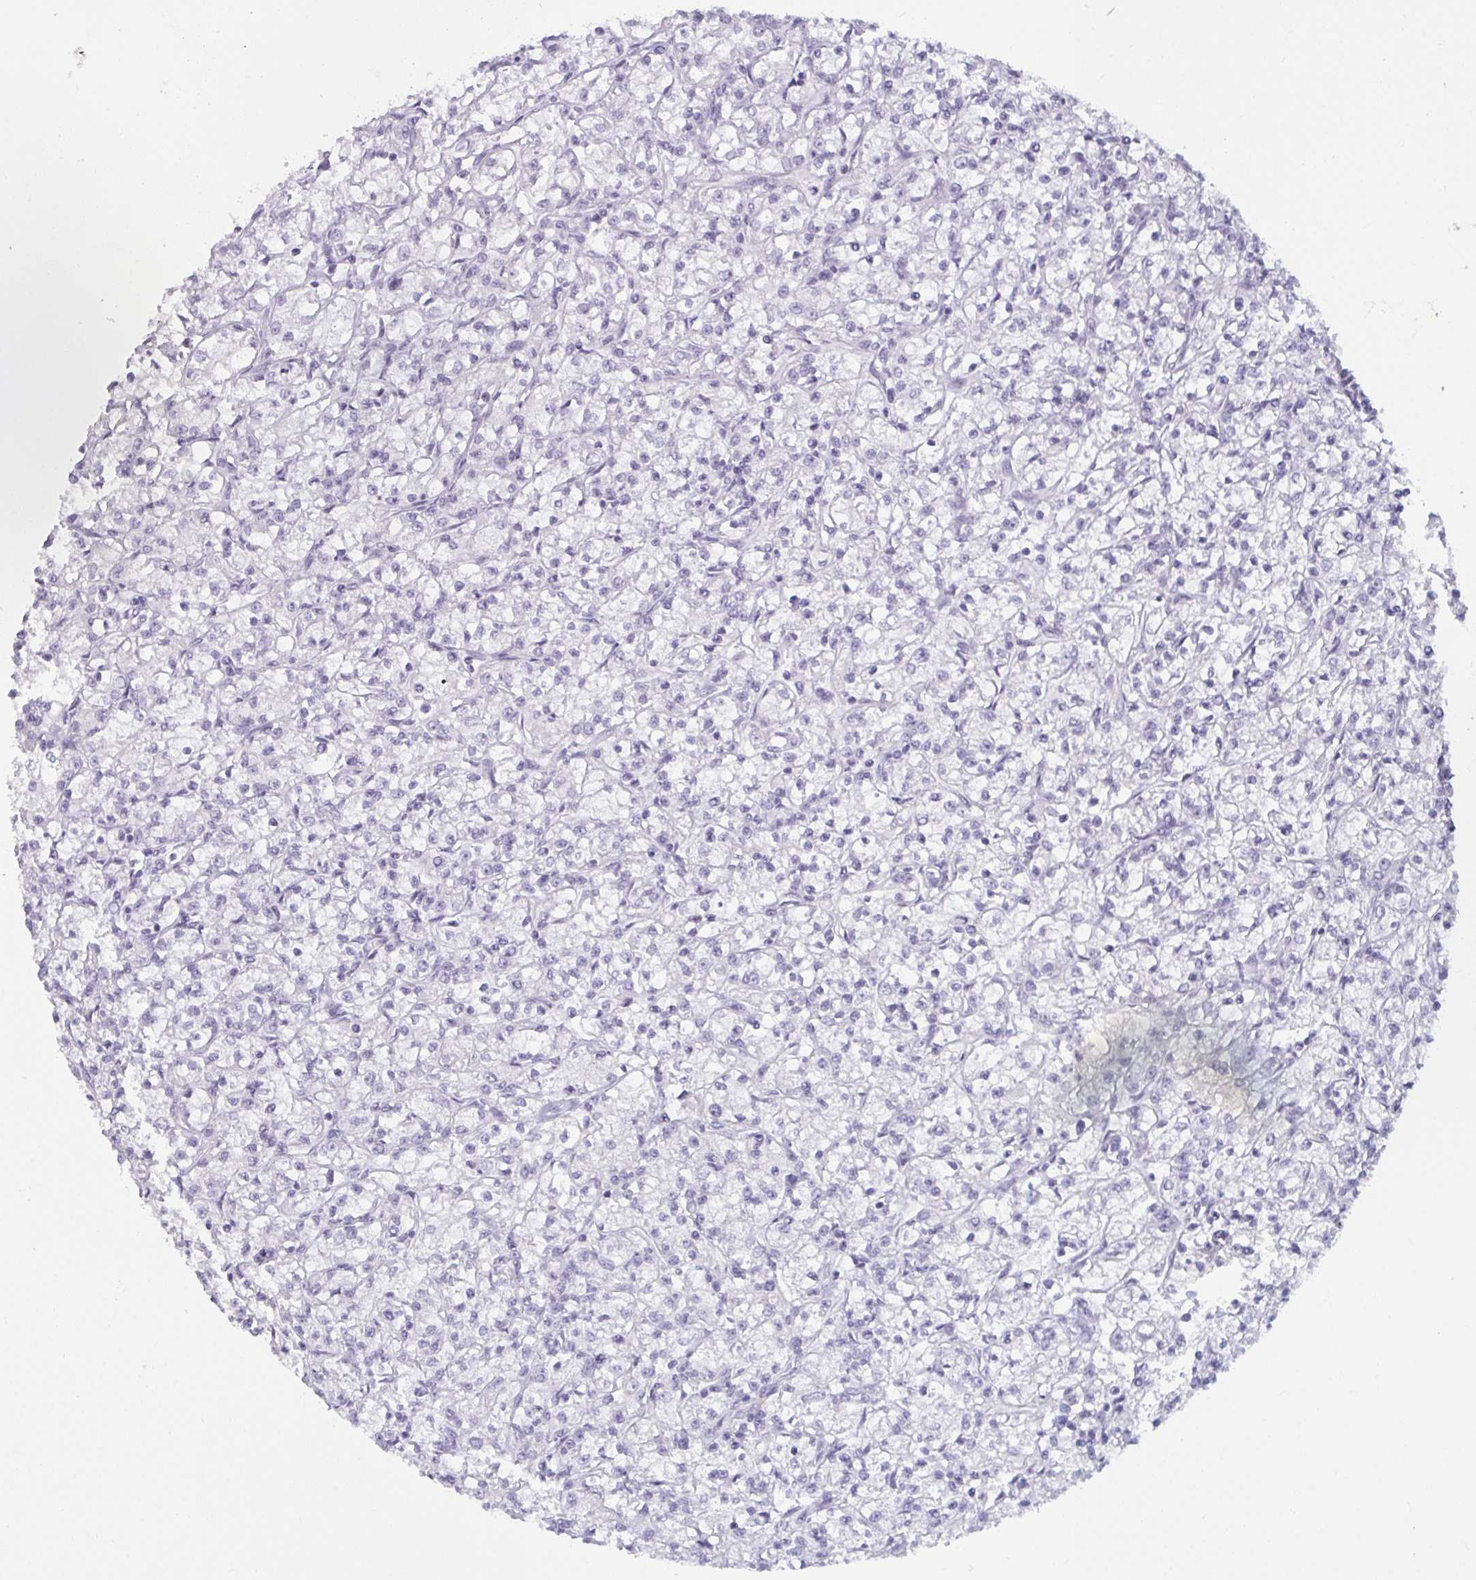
{"staining": {"intensity": "negative", "quantity": "none", "location": "none"}, "tissue": "renal cancer", "cell_type": "Tumor cells", "image_type": "cancer", "snomed": [{"axis": "morphology", "description": "Adenocarcinoma, NOS"}, {"axis": "topography", "description": "Kidney"}], "caption": "IHC of human adenocarcinoma (renal) shows no expression in tumor cells.", "gene": "TBC1D4", "patient": {"sex": "female", "age": 59}}